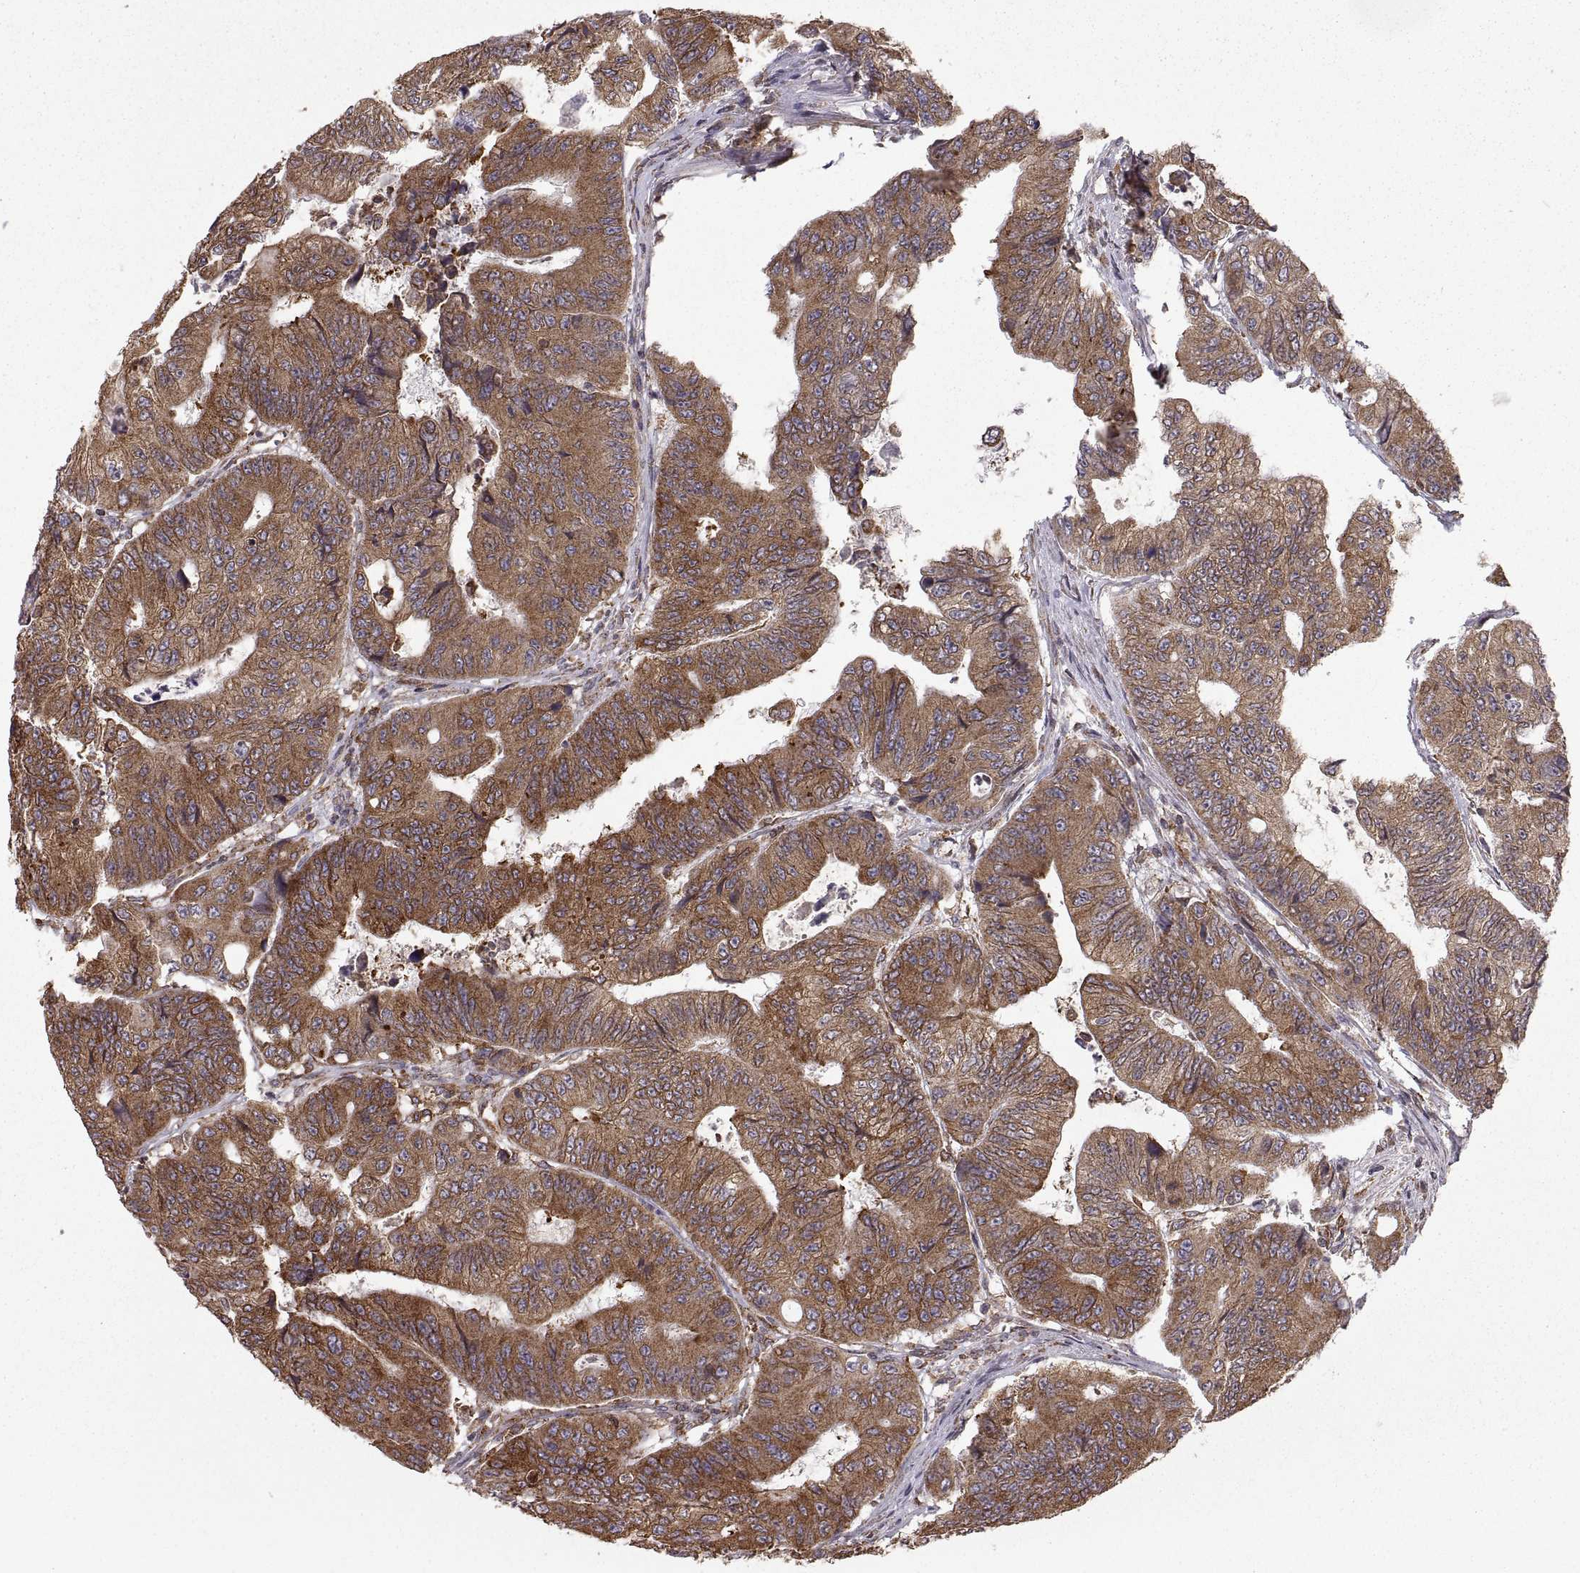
{"staining": {"intensity": "moderate", "quantity": "25%-75%", "location": "cytoplasmic/membranous"}, "tissue": "colorectal cancer", "cell_type": "Tumor cells", "image_type": "cancer", "snomed": [{"axis": "morphology", "description": "Adenocarcinoma, NOS"}, {"axis": "topography", "description": "Colon"}], "caption": "Colorectal cancer (adenocarcinoma) stained for a protein demonstrates moderate cytoplasmic/membranous positivity in tumor cells.", "gene": "PDIA3", "patient": {"sex": "female", "age": 48}}